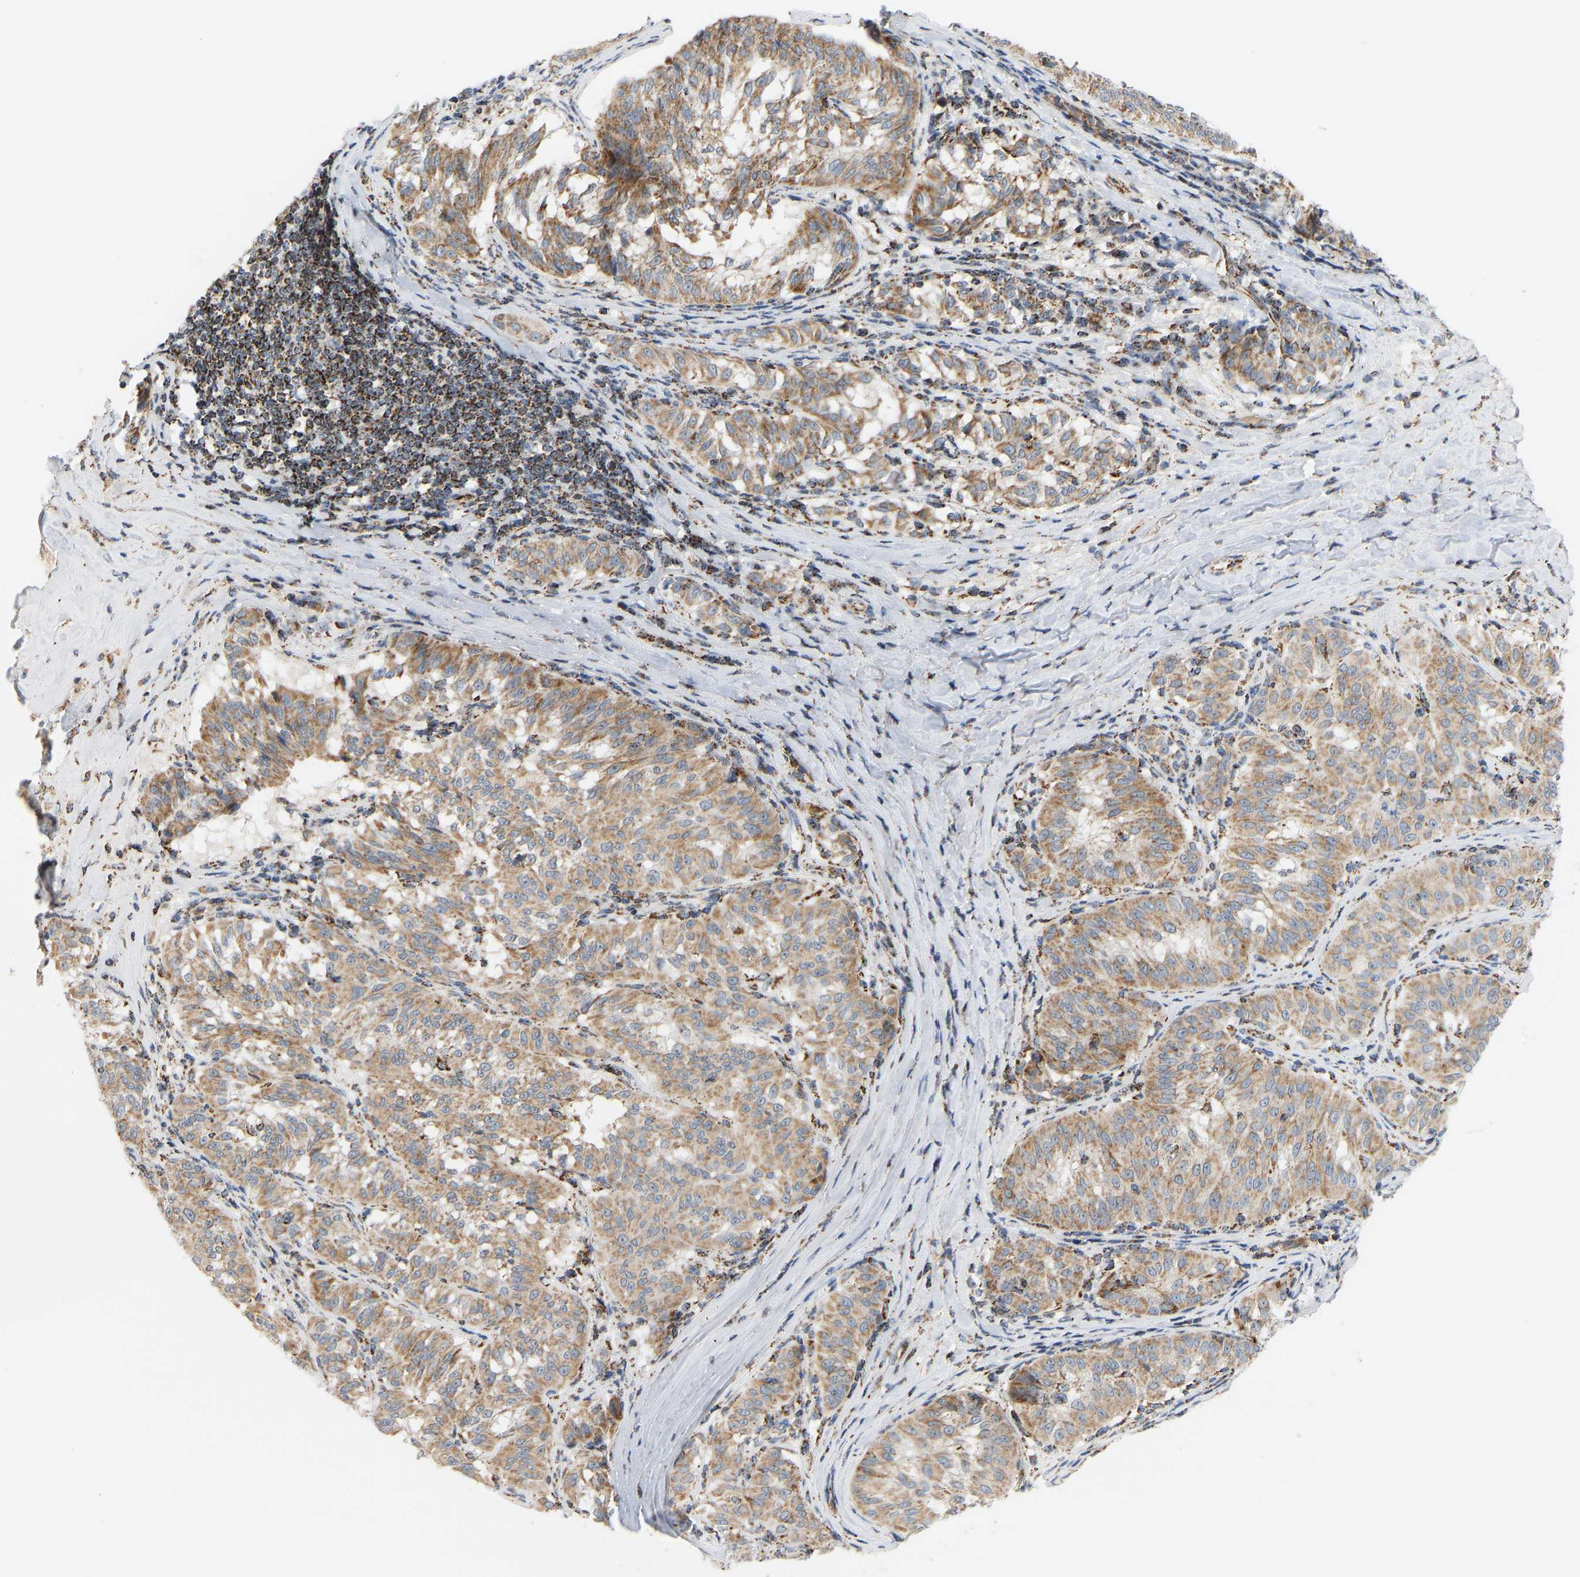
{"staining": {"intensity": "moderate", "quantity": ">75%", "location": "cytoplasmic/membranous"}, "tissue": "melanoma", "cell_type": "Tumor cells", "image_type": "cancer", "snomed": [{"axis": "morphology", "description": "Malignant melanoma, NOS"}, {"axis": "topography", "description": "Skin"}], "caption": "Tumor cells reveal moderate cytoplasmic/membranous positivity in approximately >75% of cells in malignant melanoma. (DAB (3,3'-diaminobenzidine) IHC, brown staining for protein, blue staining for nuclei).", "gene": "GPSM2", "patient": {"sex": "female", "age": 72}}